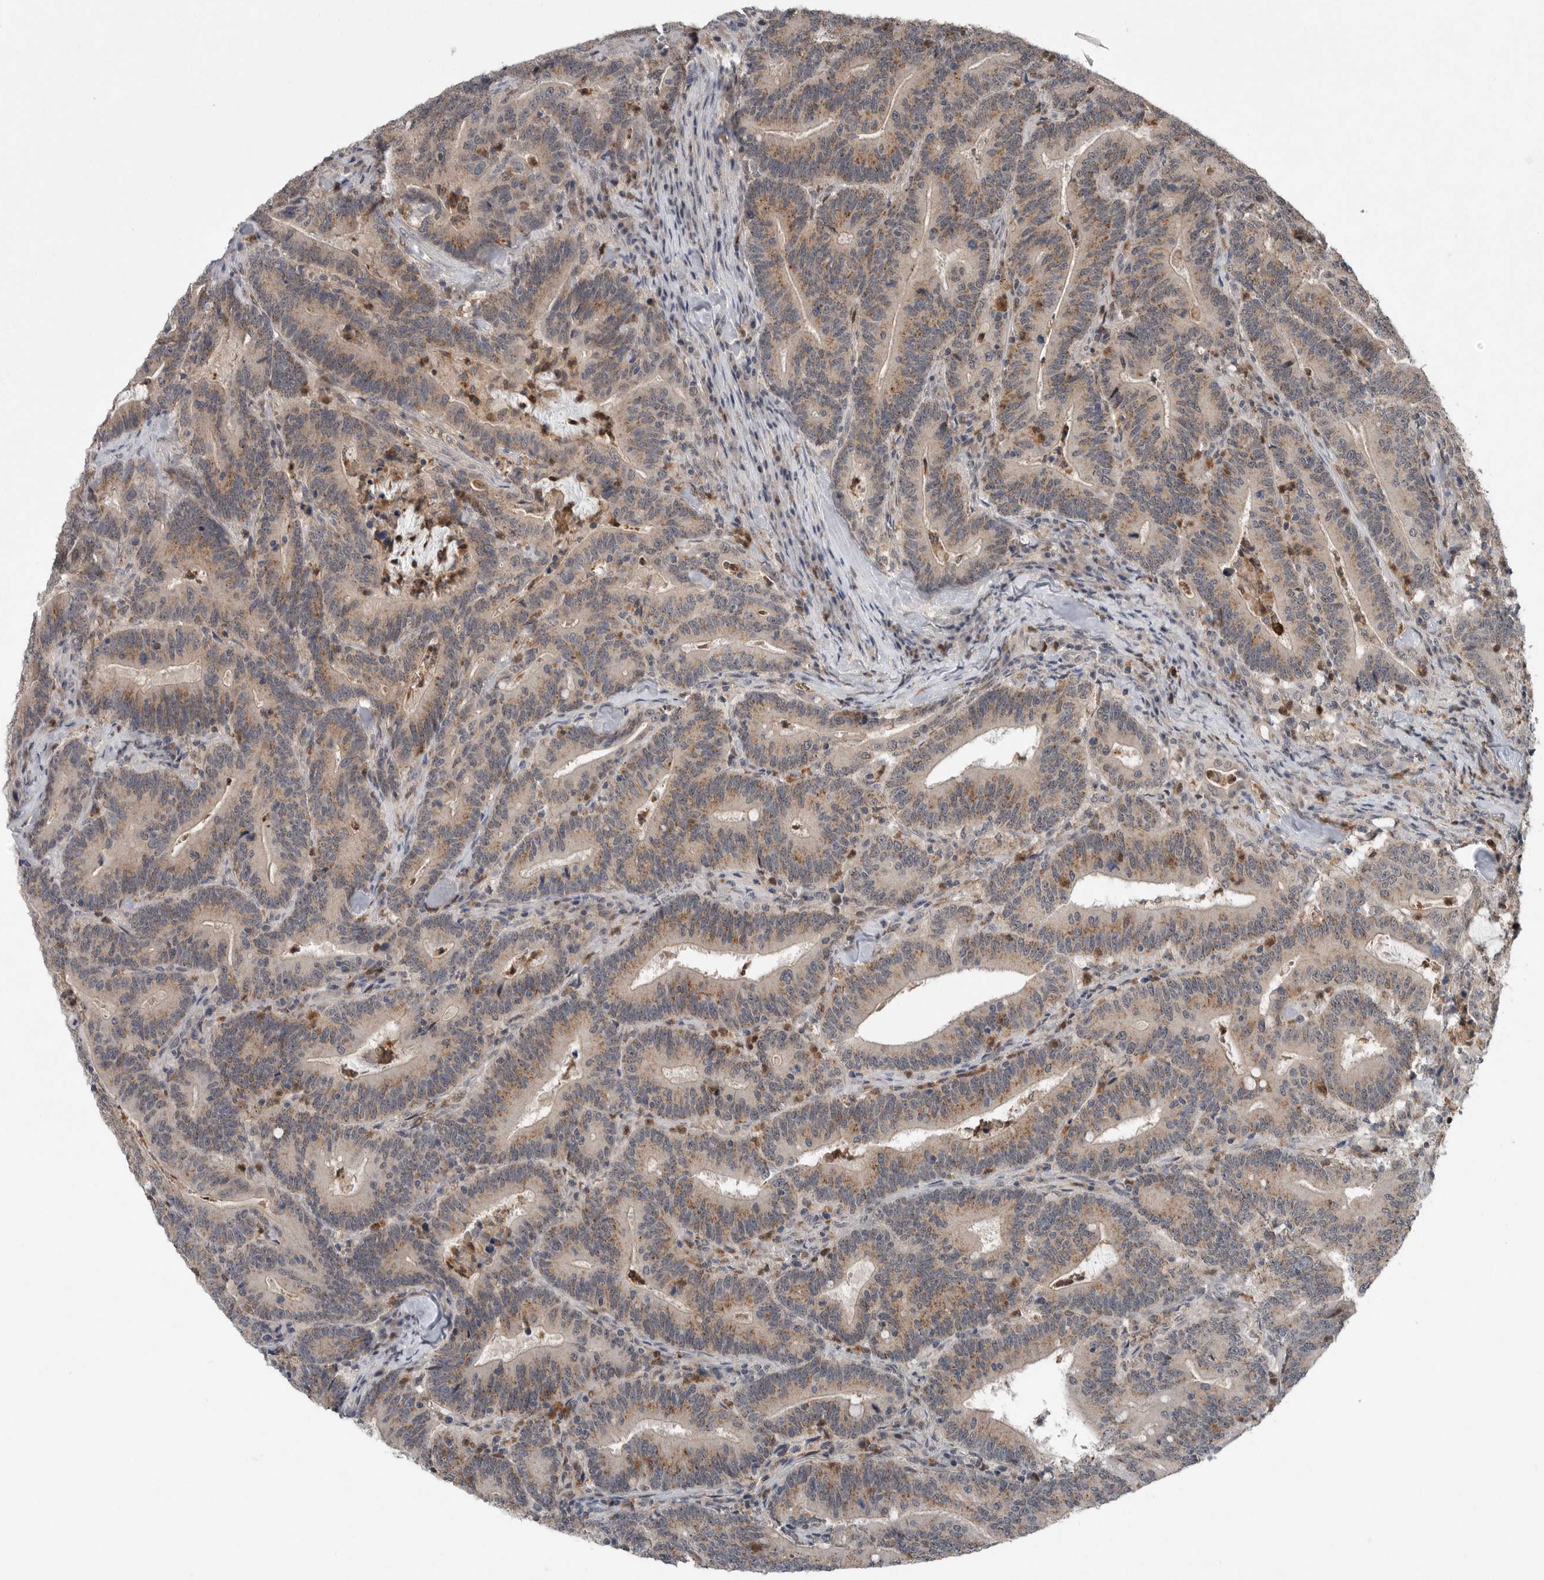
{"staining": {"intensity": "weak", "quantity": ">75%", "location": "cytoplasmic/membranous"}, "tissue": "colorectal cancer", "cell_type": "Tumor cells", "image_type": "cancer", "snomed": [{"axis": "morphology", "description": "Adenocarcinoma, NOS"}, {"axis": "topography", "description": "Colon"}], "caption": "About >75% of tumor cells in human adenocarcinoma (colorectal) reveal weak cytoplasmic/membranous protein positivity as visualized by brown immunohistochemical staining.", "gene": "SCP2", "patient": {"sex": "female", "age": 66}}